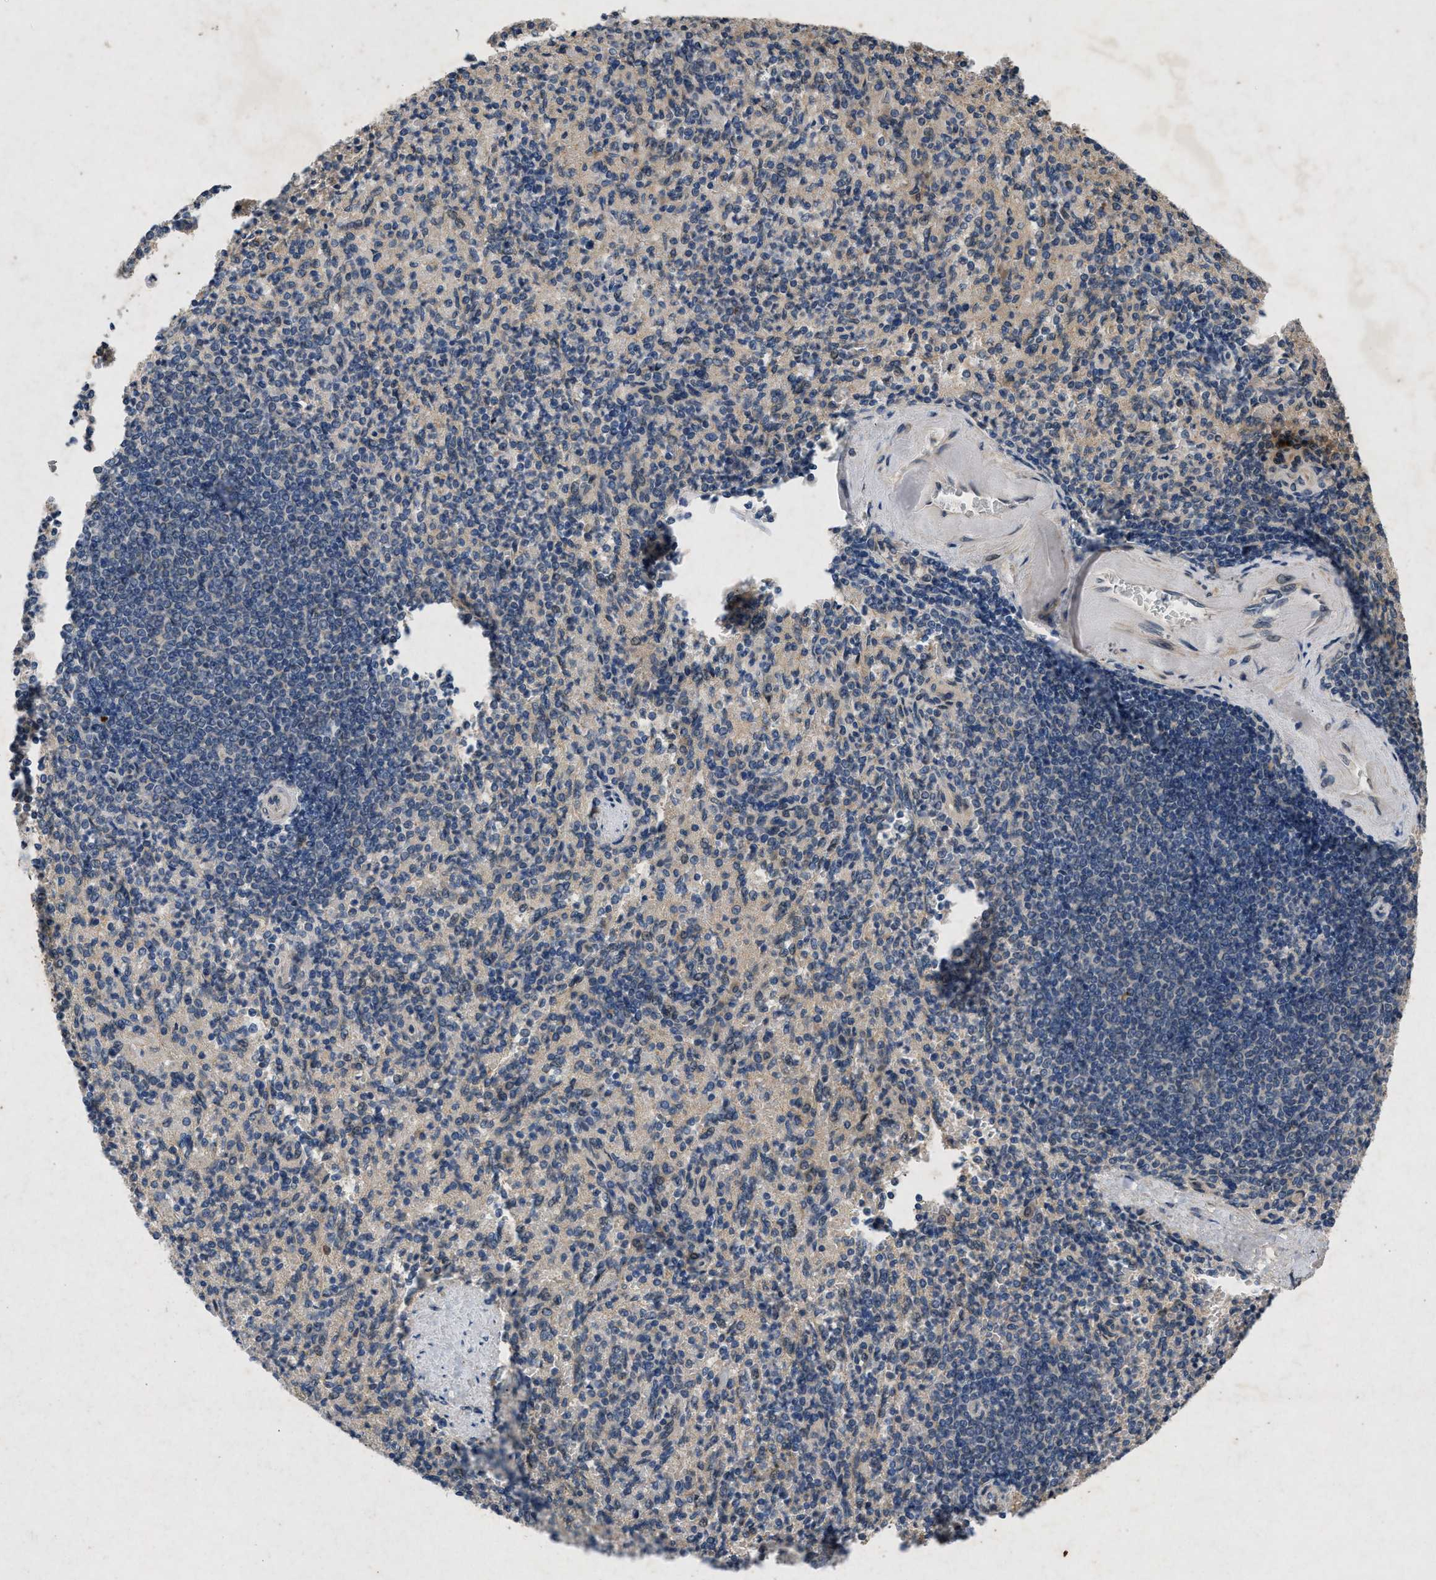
{"staining": {"intensity": "moderate", "quantity": "<25%", "location": "cytoplasmic/membranous"}, "tissue": "spleen", "cell_type": "Cells in red pulp", "image_type": "normal", "snomed": [{"axis": "morphology", "description": "Normal tissue, NOS"}, {"axis": "topography", "description": "Spleen"}], "caption": "A histopathology image of human spleen stained for a protein demonstrates moderate cytoplasmic/membranous brown staining in cells in red pulp. (brown staining indicates protein expression, while blue staining denotes nuclei).", "gene": "PRKG2", "patient": {"sex": "female", "age": 74}}